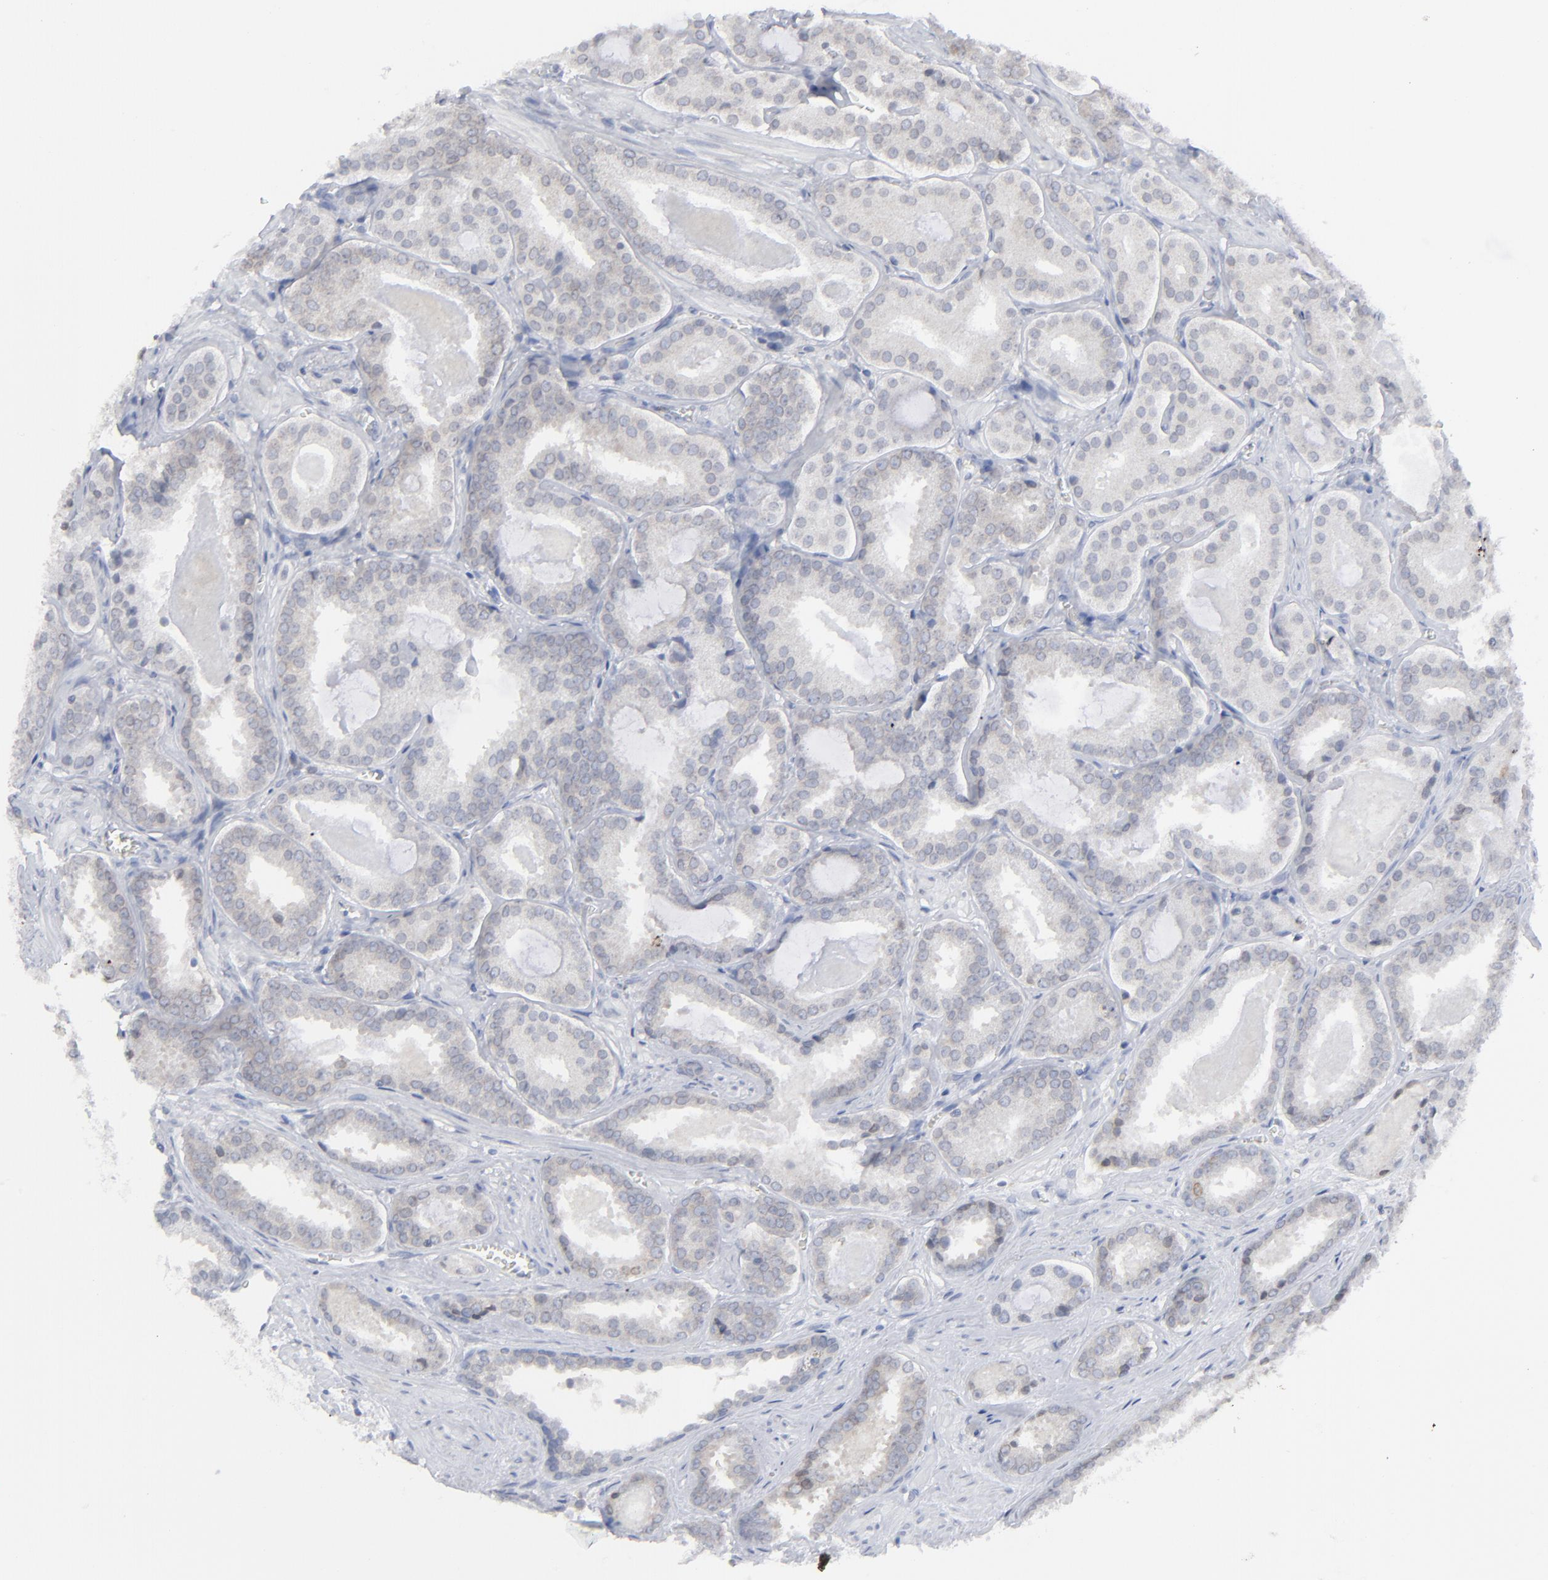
{"staining": {"intensity": "negative", "quantity": "none", "location": "none"}, "tissue": "prostate cancer", "cell_type": "Tumor cells", "image_type": "cancer", "snomed": [{"axis": "morphology", "description": "Adenocarcinoma, Medium grade"}, {"axis": "topography", "description": "Prostate"}], "caption": "Protein analysis of prostate cancer (medium-grade adenocarcinoma) exhibits no significant positivity in tumor cells.", "gene": "NUP88", "patient": {"sex": "male", "age": 64}}